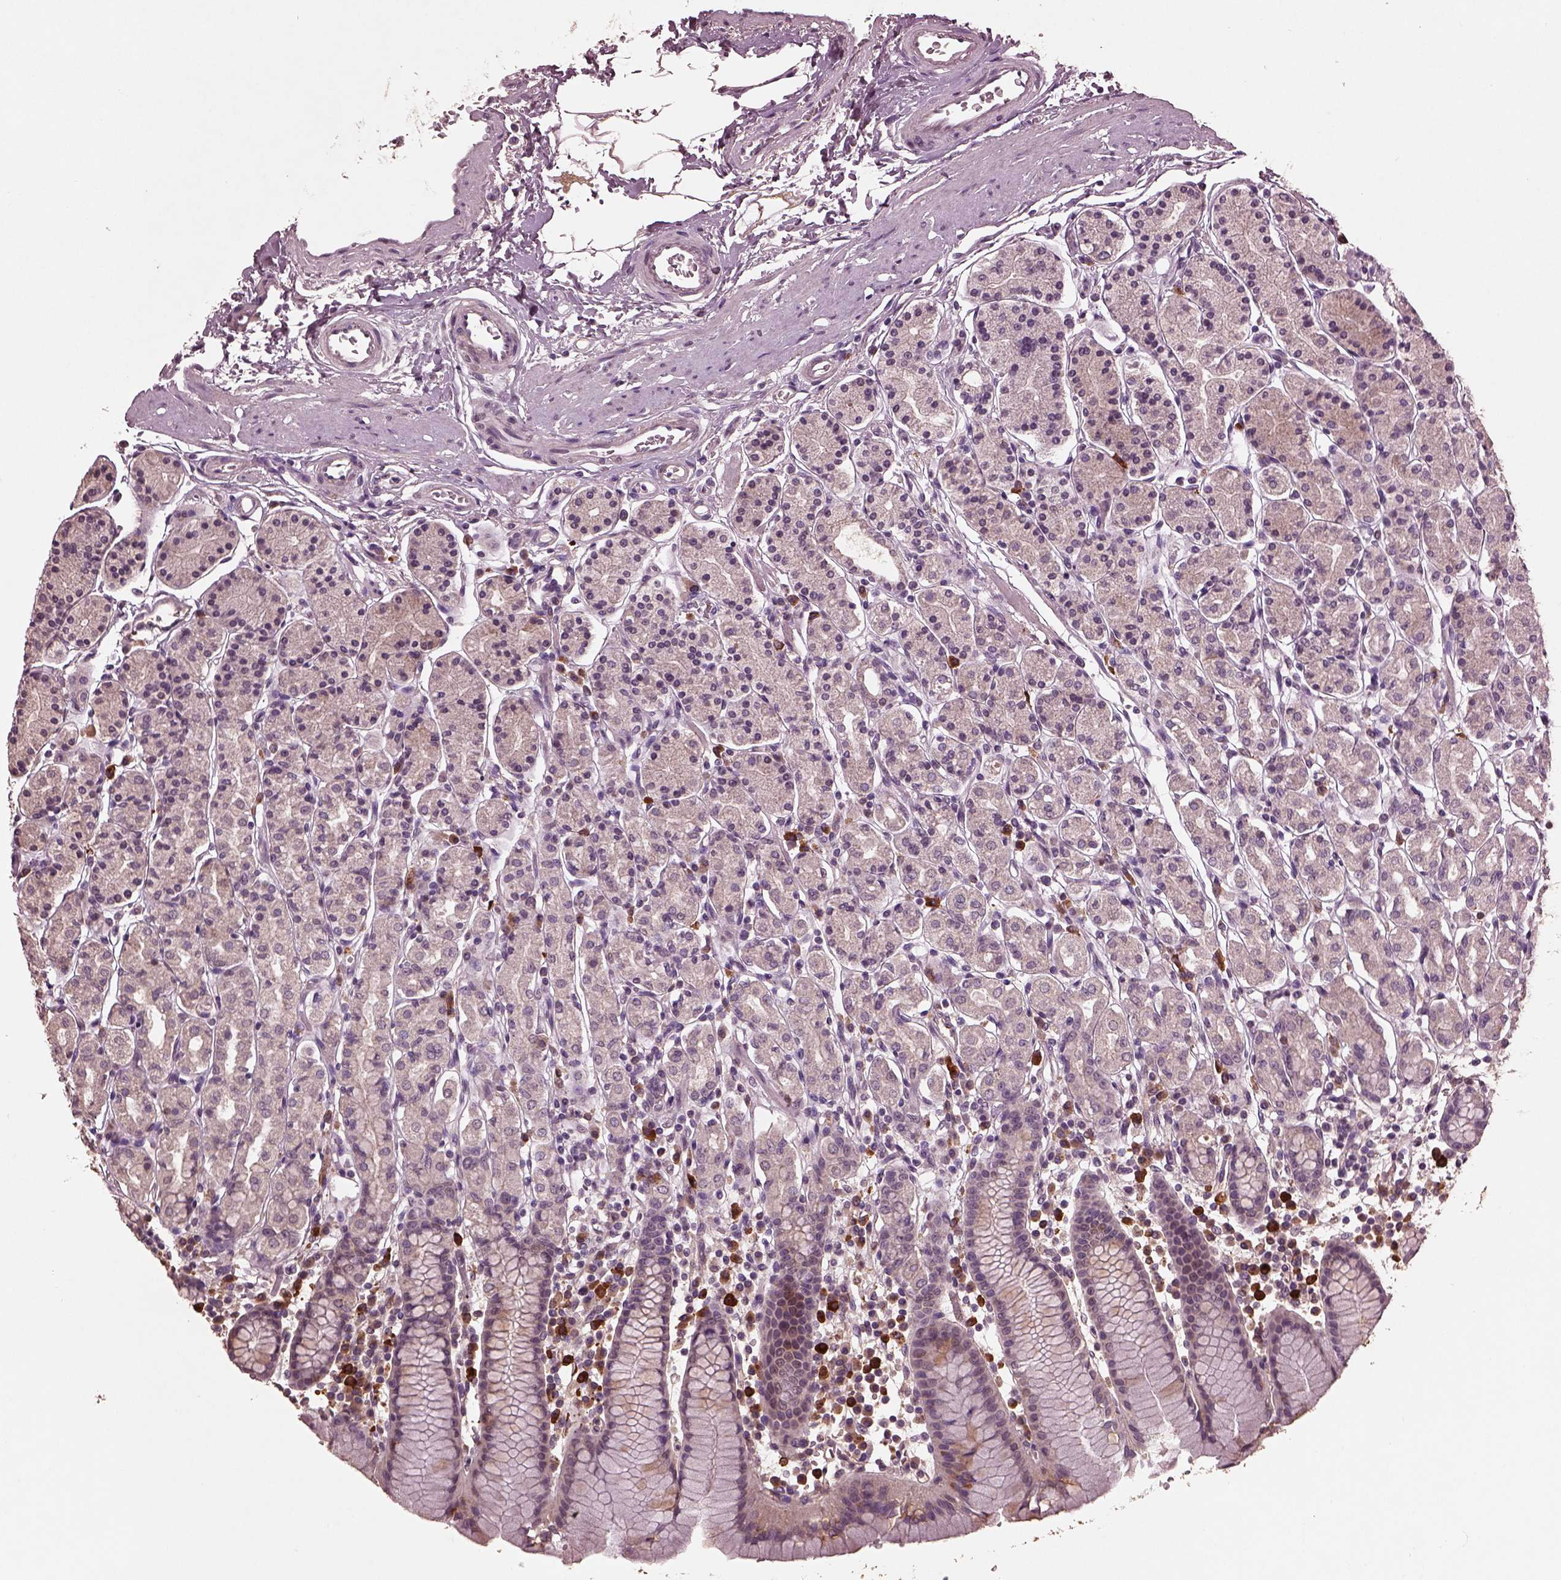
{"staining": {"intensity": "negative", "quantity": "none", "location": "none"}, "tissue": "stomach", "cell_type": "Glandular cells", "image_type": "normal", "snomed": [{"axis": "morphology", "description": "Normal tissue, NOS"}, {"axis": "topography", "description": "Stomach, upper"}, {"axis": "topography", "description": "Stomach"}], "caption": "DAB immunohistochemical staining of benign stomach demonstrates no significant staining in glandular cells.", "gene": "IL18RAP", "patient": {"sex": "male", "age": 62}}